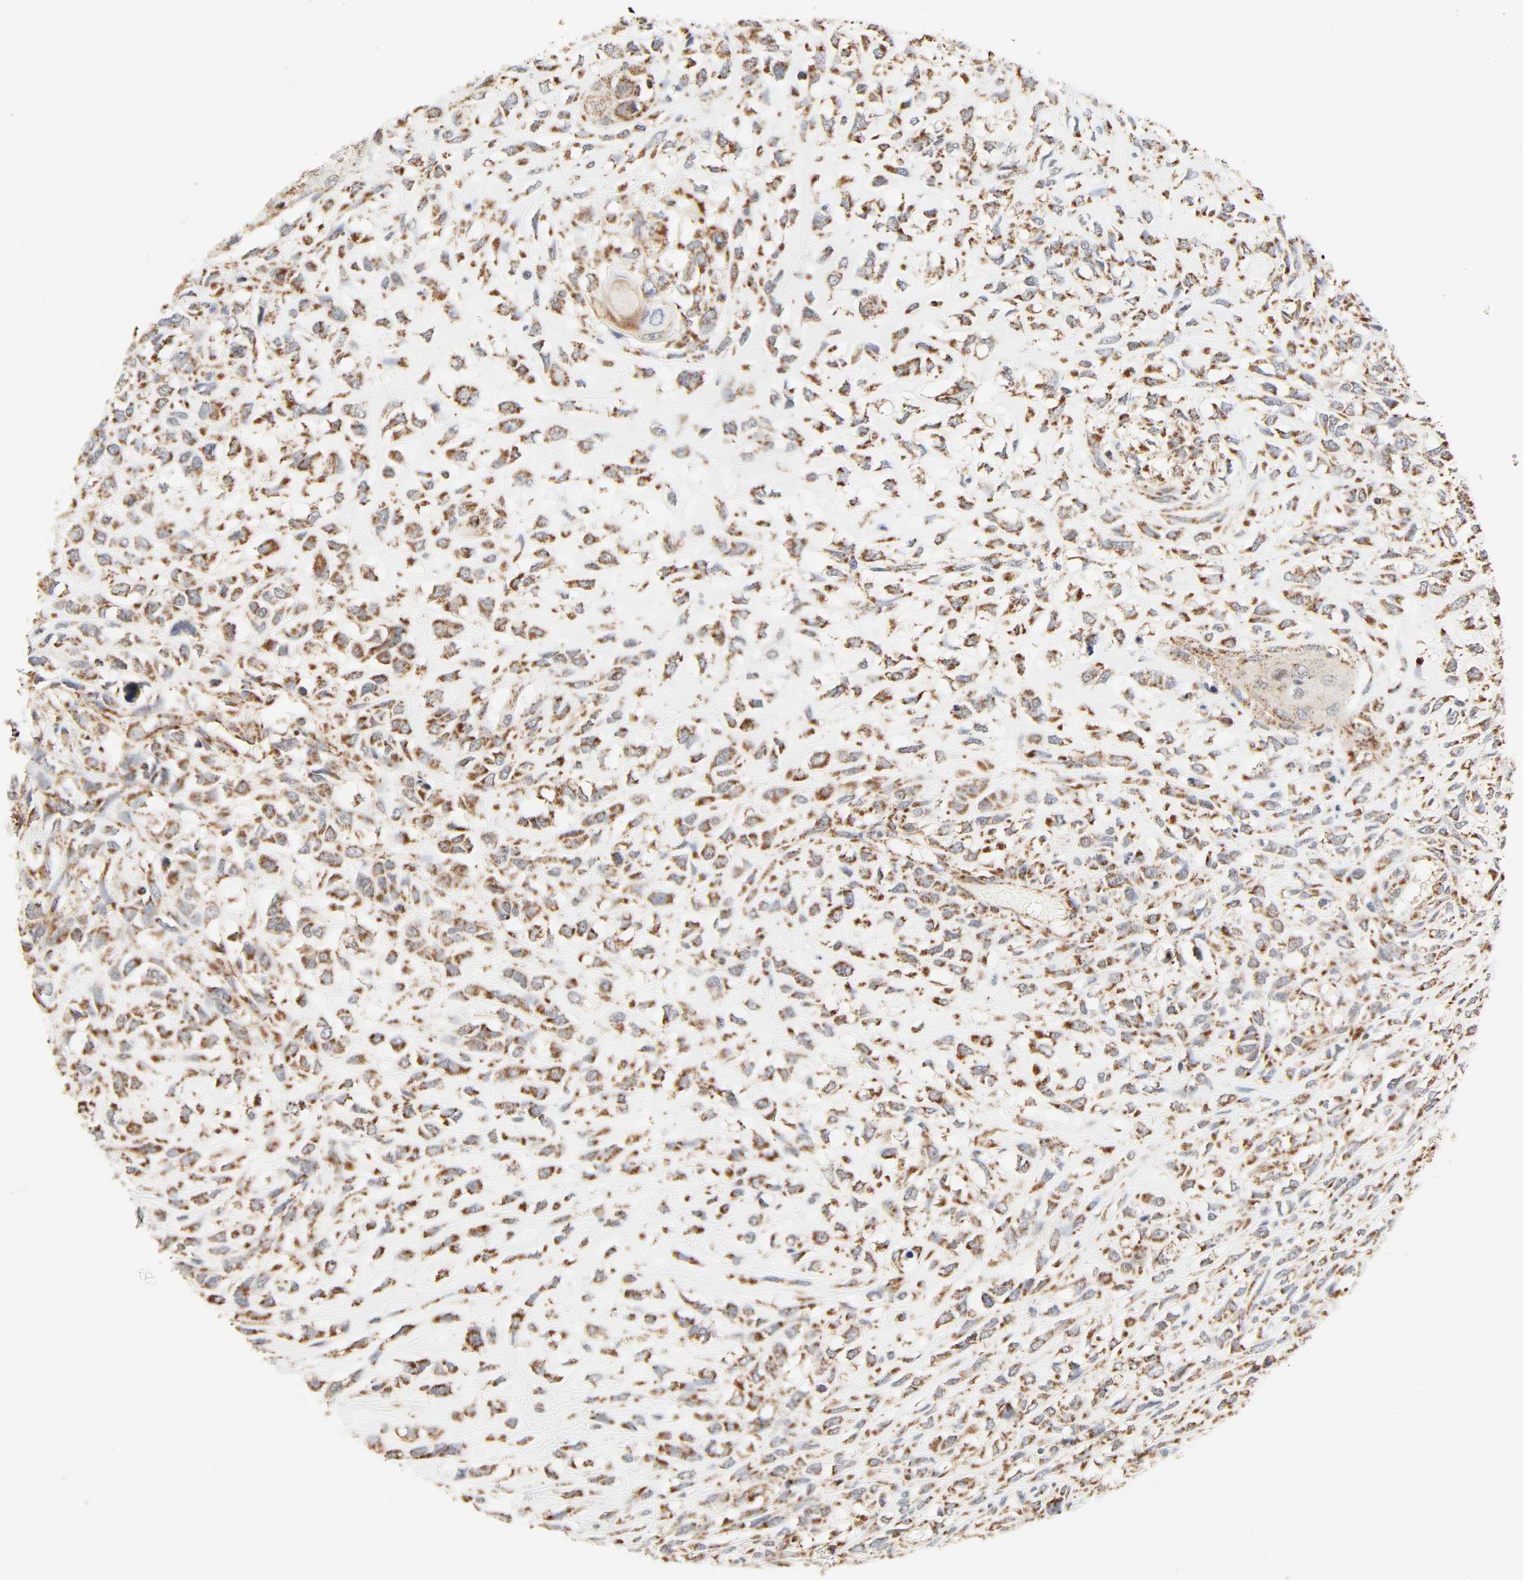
{"staining": {"intensity": "moderate", "quantity": ">75%", "location": "cytoplasmic/membranous"}, "tissue": "head and neck cancer", "cell_type": "Tumor cells", "image_type": "cancer", "snomed": [{"axis": "morphology", "description": "Necrosis, NOS"}, {"axis": "morphology", "description": "Neoplasm, malignant, NOS"}, {"axis": "topography", "description": "Salivary gland"}, {"axis": "topography", "description": "Head-Neck"}], "caption": "A brown stain shows moderate cytoplasmic/membranous positivity of a protein in head and neck cancer tumor cells. (Stains: DAB (3,3'-diaminobenzidine) in brown, nuclei in blue, Microscopy: brightfield microscopy at high magnification).", "gene": "ZMAT5", "patient": {"sex": "male", "age": 43}}